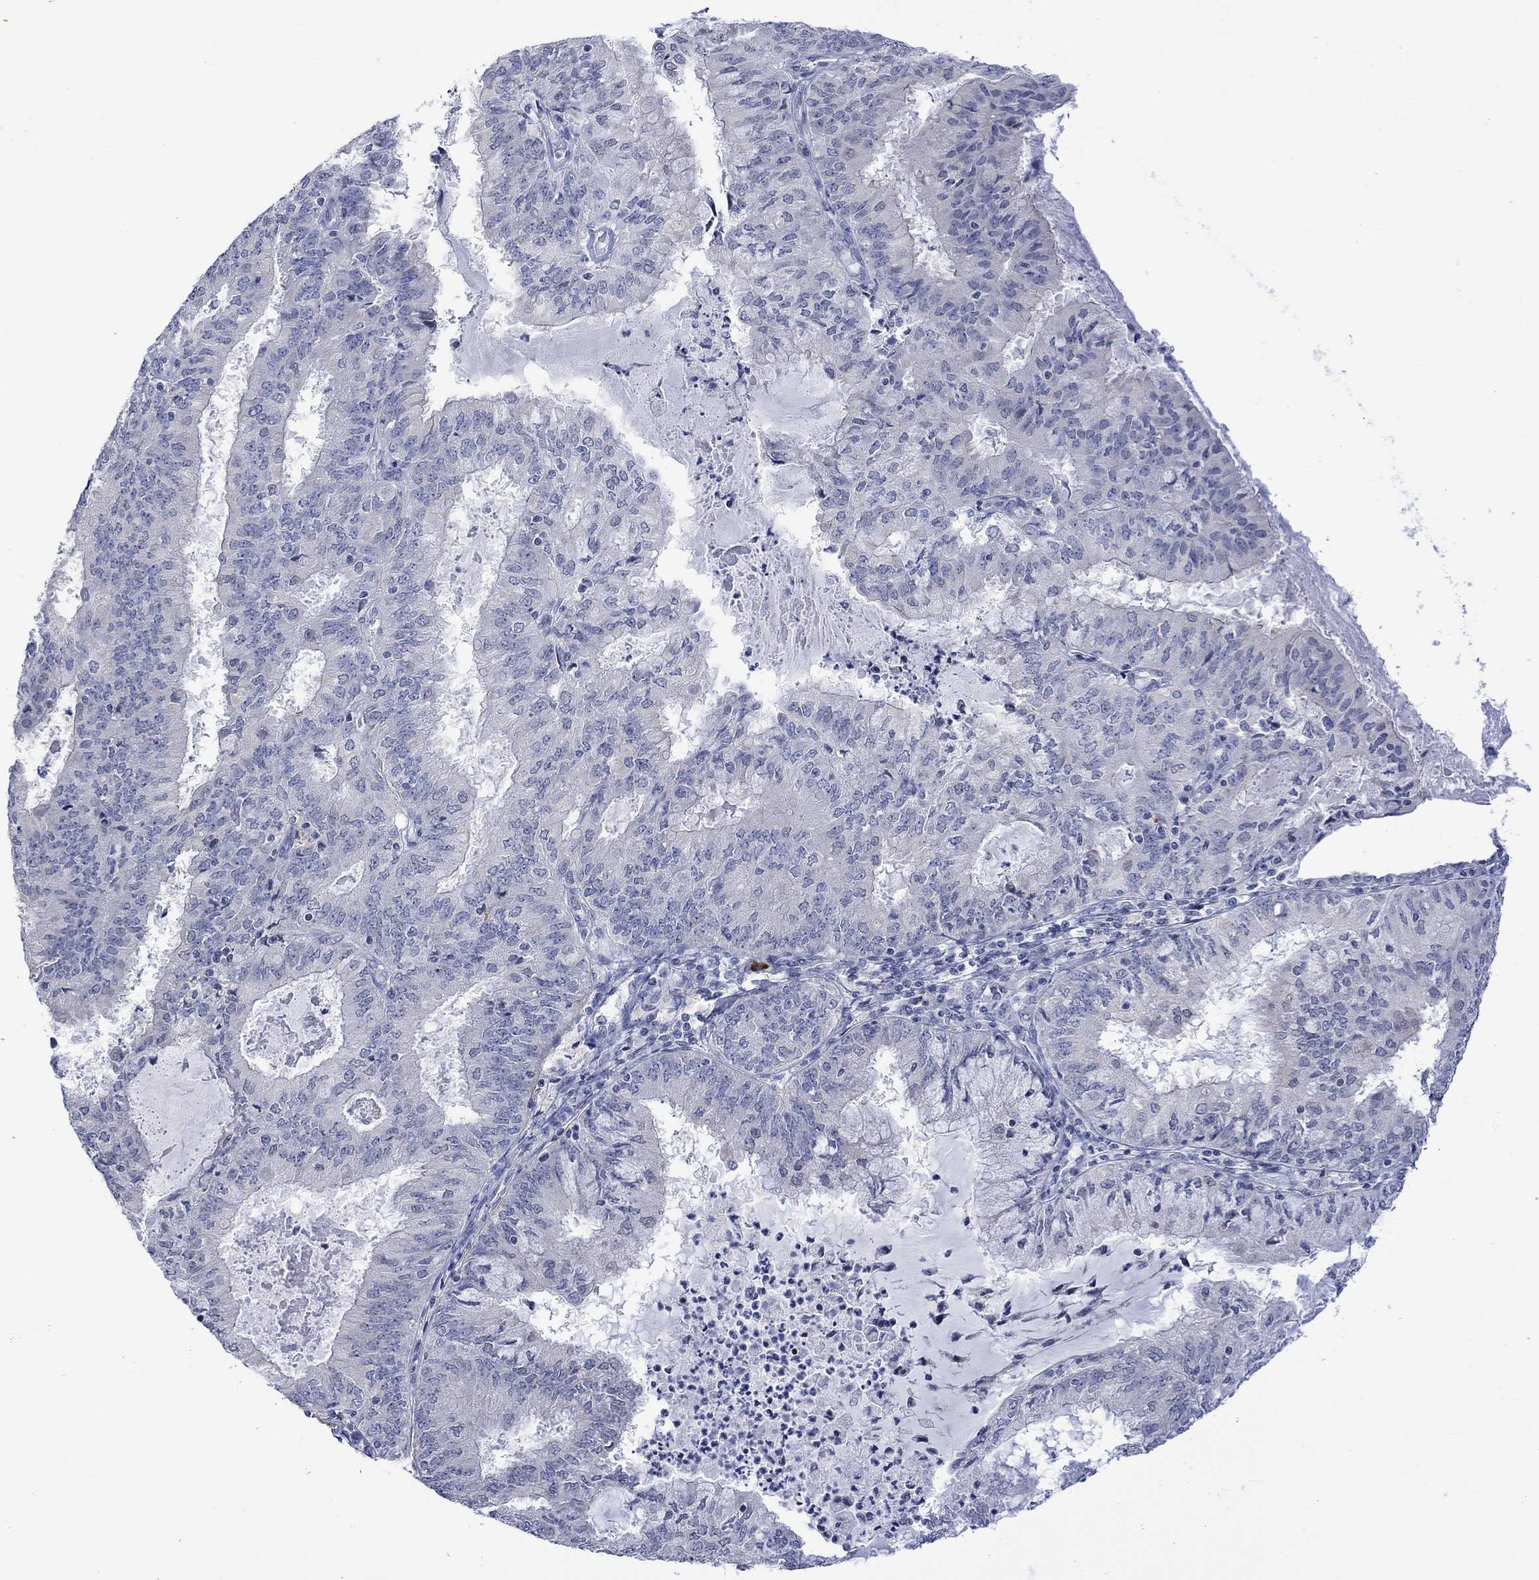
{"staining": {"intensity": "negative", "quantity": "none", "location": "none"}, "tissue": "endometrial cancer", "cell_type": "Tumor cells", "image_type": "cancer", "snomed": [{"axis": "morphology", "description": "Adenocarcinoma, NOS"}, {"axis": "topography", "description": "Endometrium"}], "caption": "An IHC image of endometrial cancer (adenocarcinoma) is shown. There is no staining in tumor cells of endometrial cancer (adenocarcinoma).", "gene": "DCX", "patient": {"sex": "female", "age": 57}}